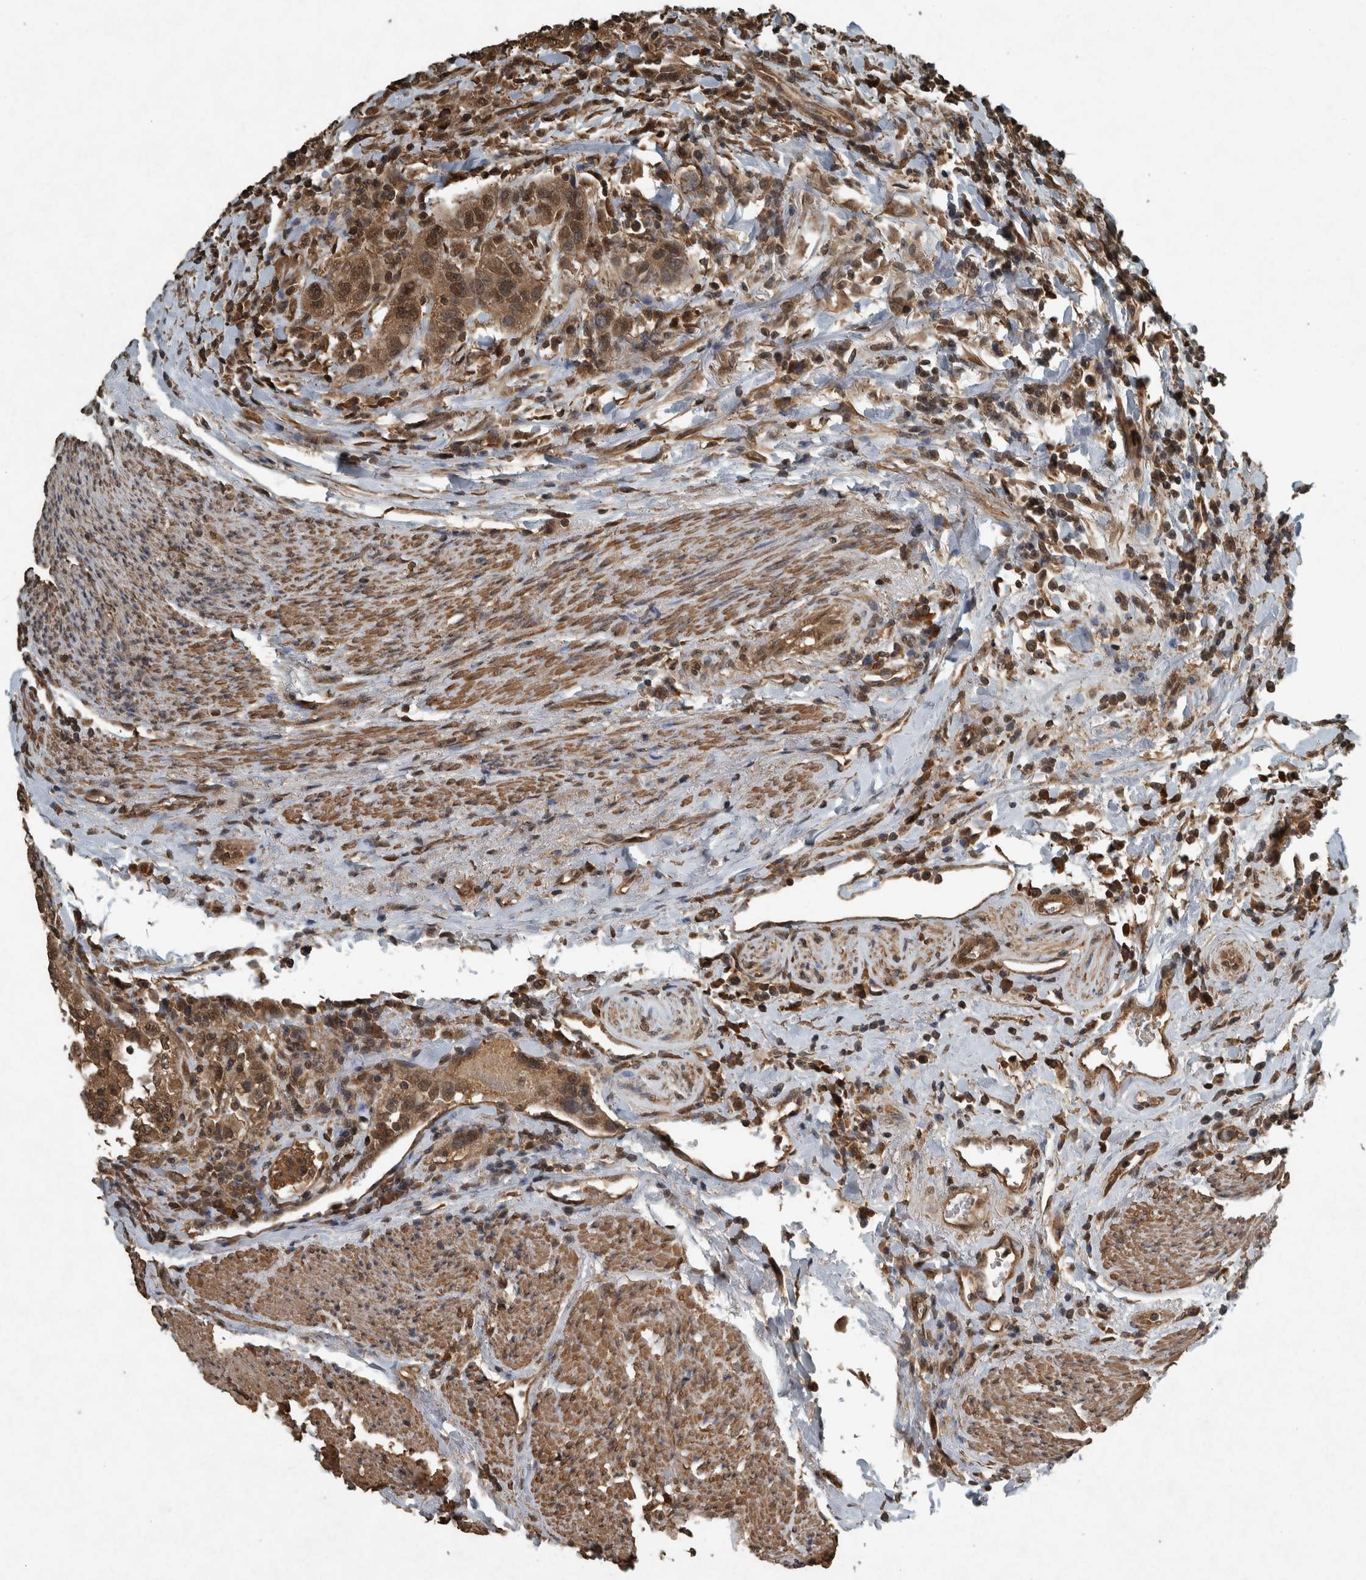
{"staining": {"intensity": "moderate", "quantity": ">75%", "location": "cytoplasmic/membranous,nuclear"}, "tissue": "urothelial cancer", "cell_type": "Tumor cells", "image_type": "cancer", "snomed": [{"axis": "morphology", "description": "Urothelial carcinoma, High grade"}, {"axis": "topography", "description": "Urinary bladder"}], "caption": "Urothelial cancer tissue shows moderate cytoplasmic/membranous and nuclear staining in approximately >75% of tumor cells, visualized by immunohistochemistry.", "gene": "ARHGEF12", "patient": {"sex": "female", "age": 80}}